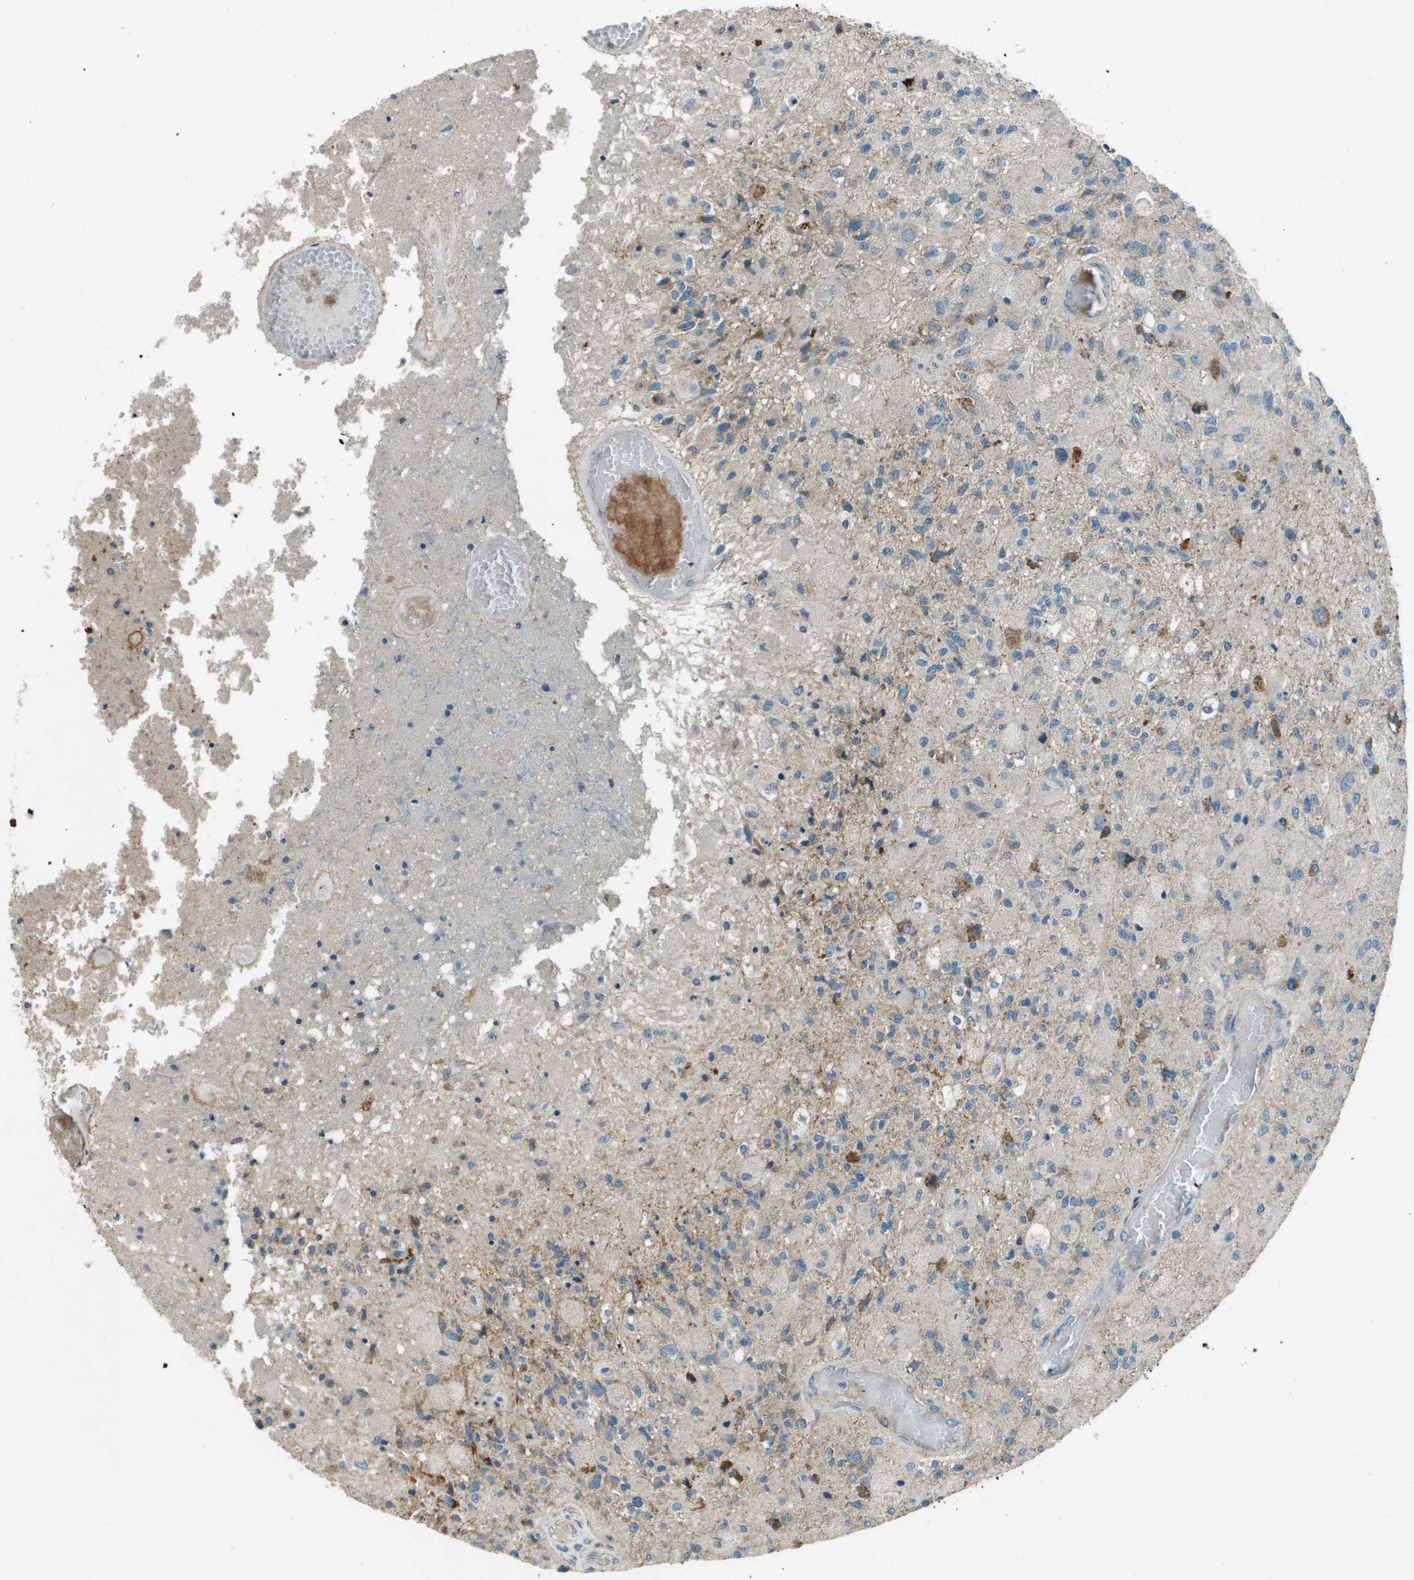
{"staining": {"intensity": "moderate", "quantity": "<25%", "location": "cytoplasmic/membranous"}, "tissue": "glioma", "cell_type": "Tumor cells", "image_type": "cancer", "snomed": [{"axis": "morphology", "description": "Normal tissue, NOS"}, {"axis": "morphology", "description": "Glioma, malignant, High grade"}, {"axis": "topography", "description": "Cerebral cortex"}], "caption": "Immunohistochemistry micrograph of neoplastic tissue: human malignant glioma (high-grade) stained using immunohistochemistry exhibits low levels of moderate protein expression localized specifically in the cytoplasmic/membranous of tumor cells, appearing as a cytoplasmic/membranous brown color.", "gene": "MIGA1", "patient": {"sex": "male", "age": 77}}